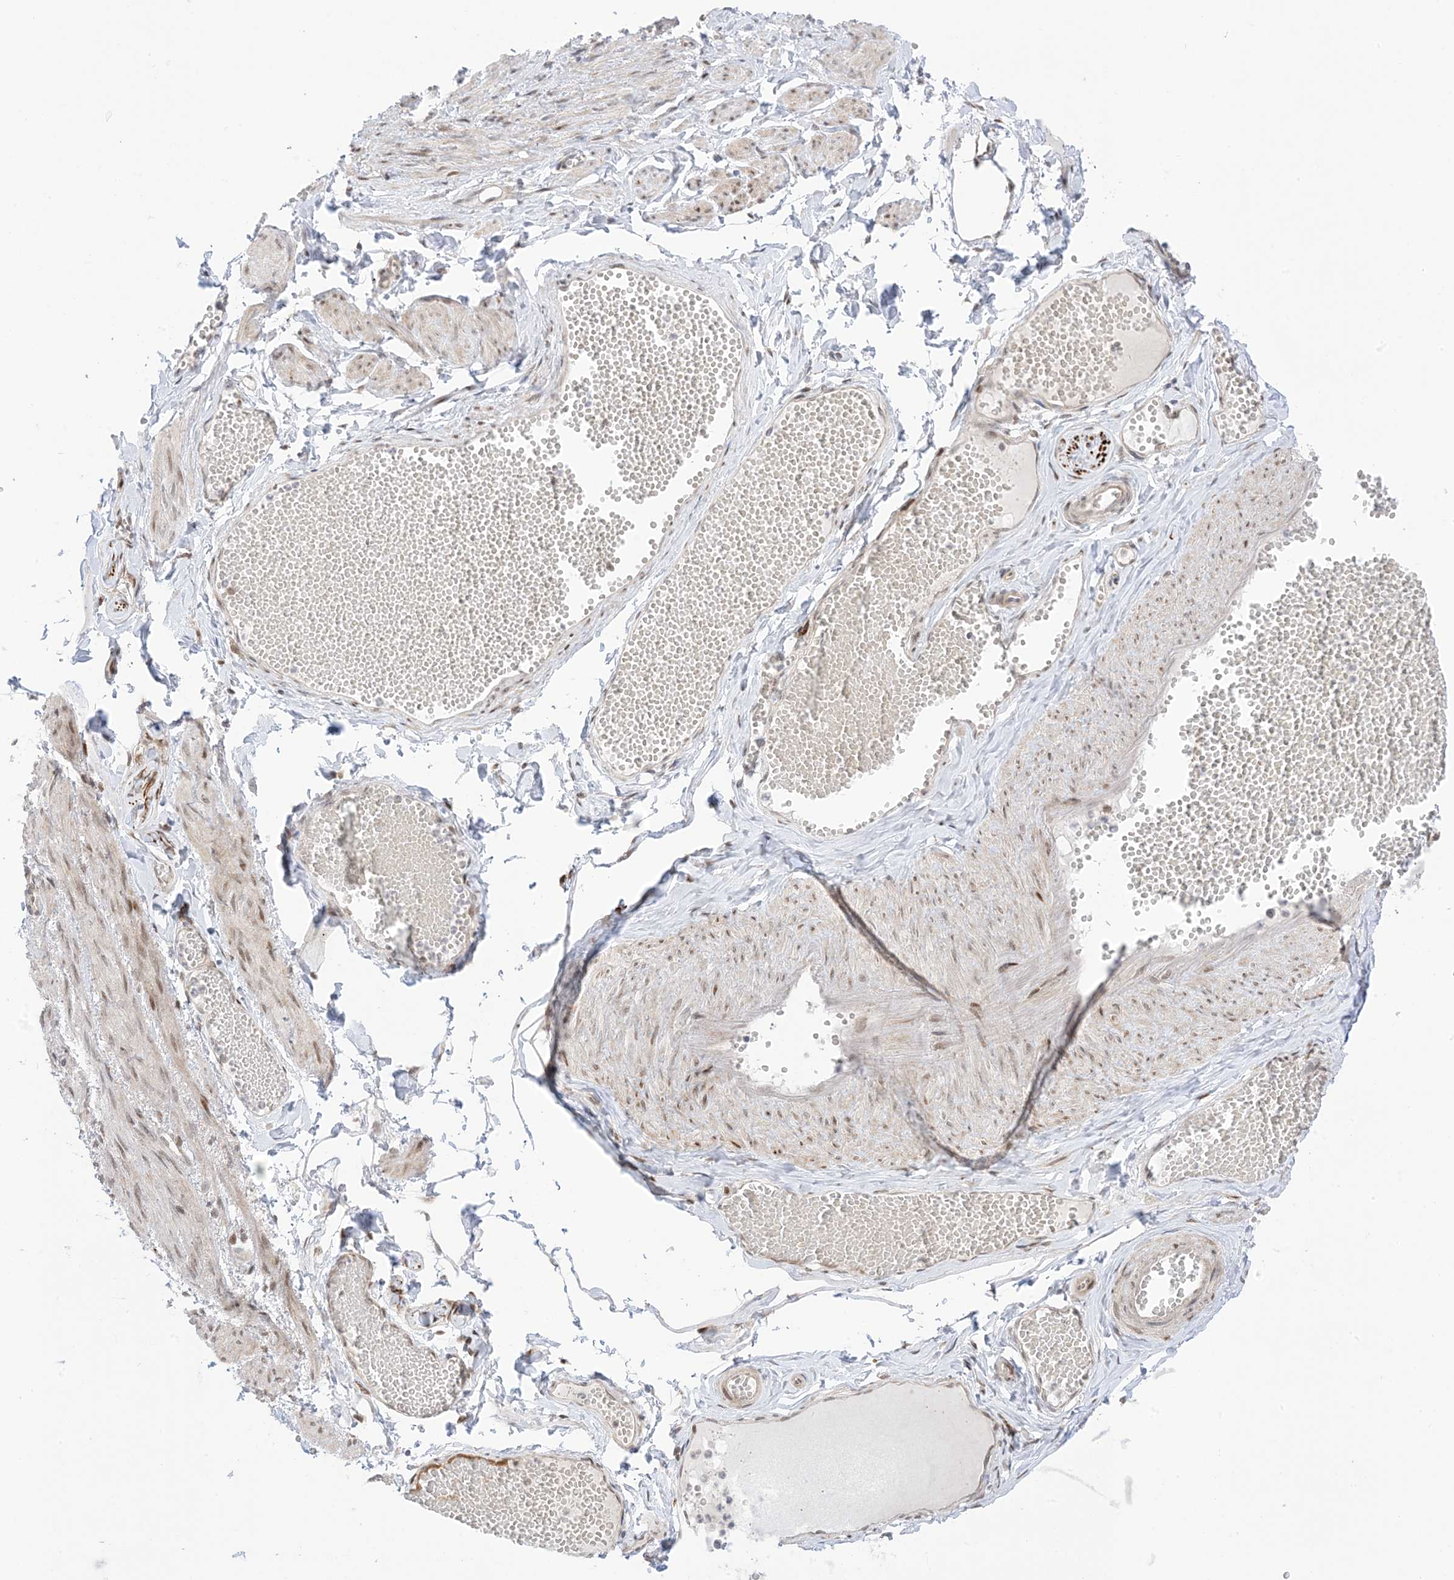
{"staining": {"intensity": "weak", "quantity": ">75%", "location": "cytoplasmic/membranous"}, "tissue": "adipose tissue", "cell_type": "Adipocytes", "image_type": "normal", "snomed": [{"axis": "morphology", "description": "Normal tissue, NOS"}, {"axis": "topography", "description": "Smooth muscle"}, {"axis": "topography", "description": "Peripheral nerve tissue"}], "caption": "This is an image of immunohistochemistry staining of benign adipose tissue, which shows weak expression in the cytoplasmic/membranous of adipocytes.", "gene": "UBE2E2", "patient": {"sex": "female", "age": 39}}